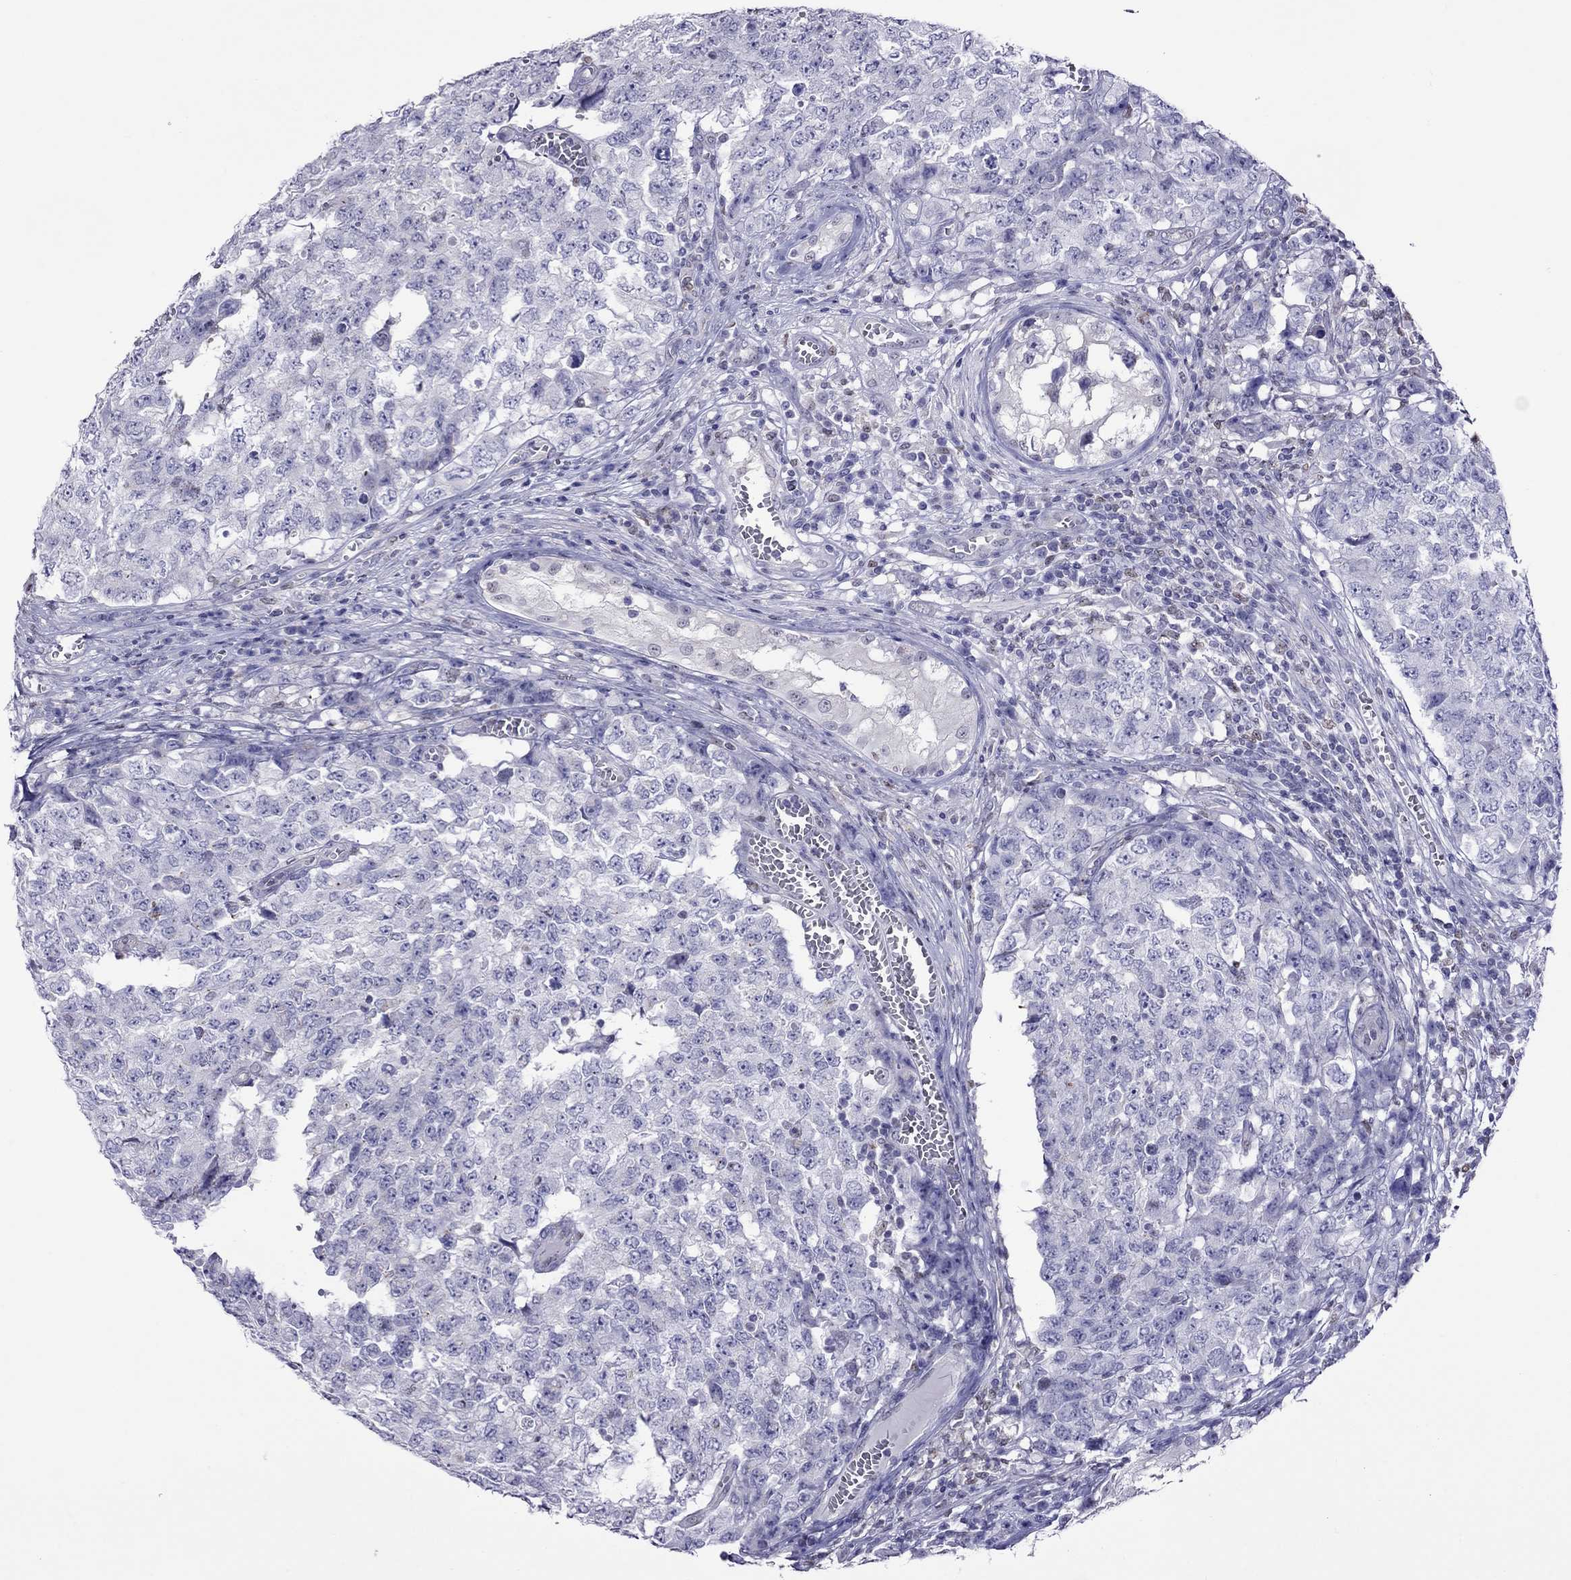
{"staining": {"intensity": "negative", "quantity": "none", "location": "none"}, "tissue": "testis cancer", "cell_type": "Tumor cells", "image_type": "cancer", "snomed": [{"axis": "morphology", "description": "Carcinoma, Embryonal, NOS"}, {"axis": "topography", "description": "Testis"}], "caption": "Immunohistochemistry (IHC) of testis cancer demonstrates no expression in tumor cells.", "gene": "MPZ", "patient": {"sex": "male", "age": 23}}